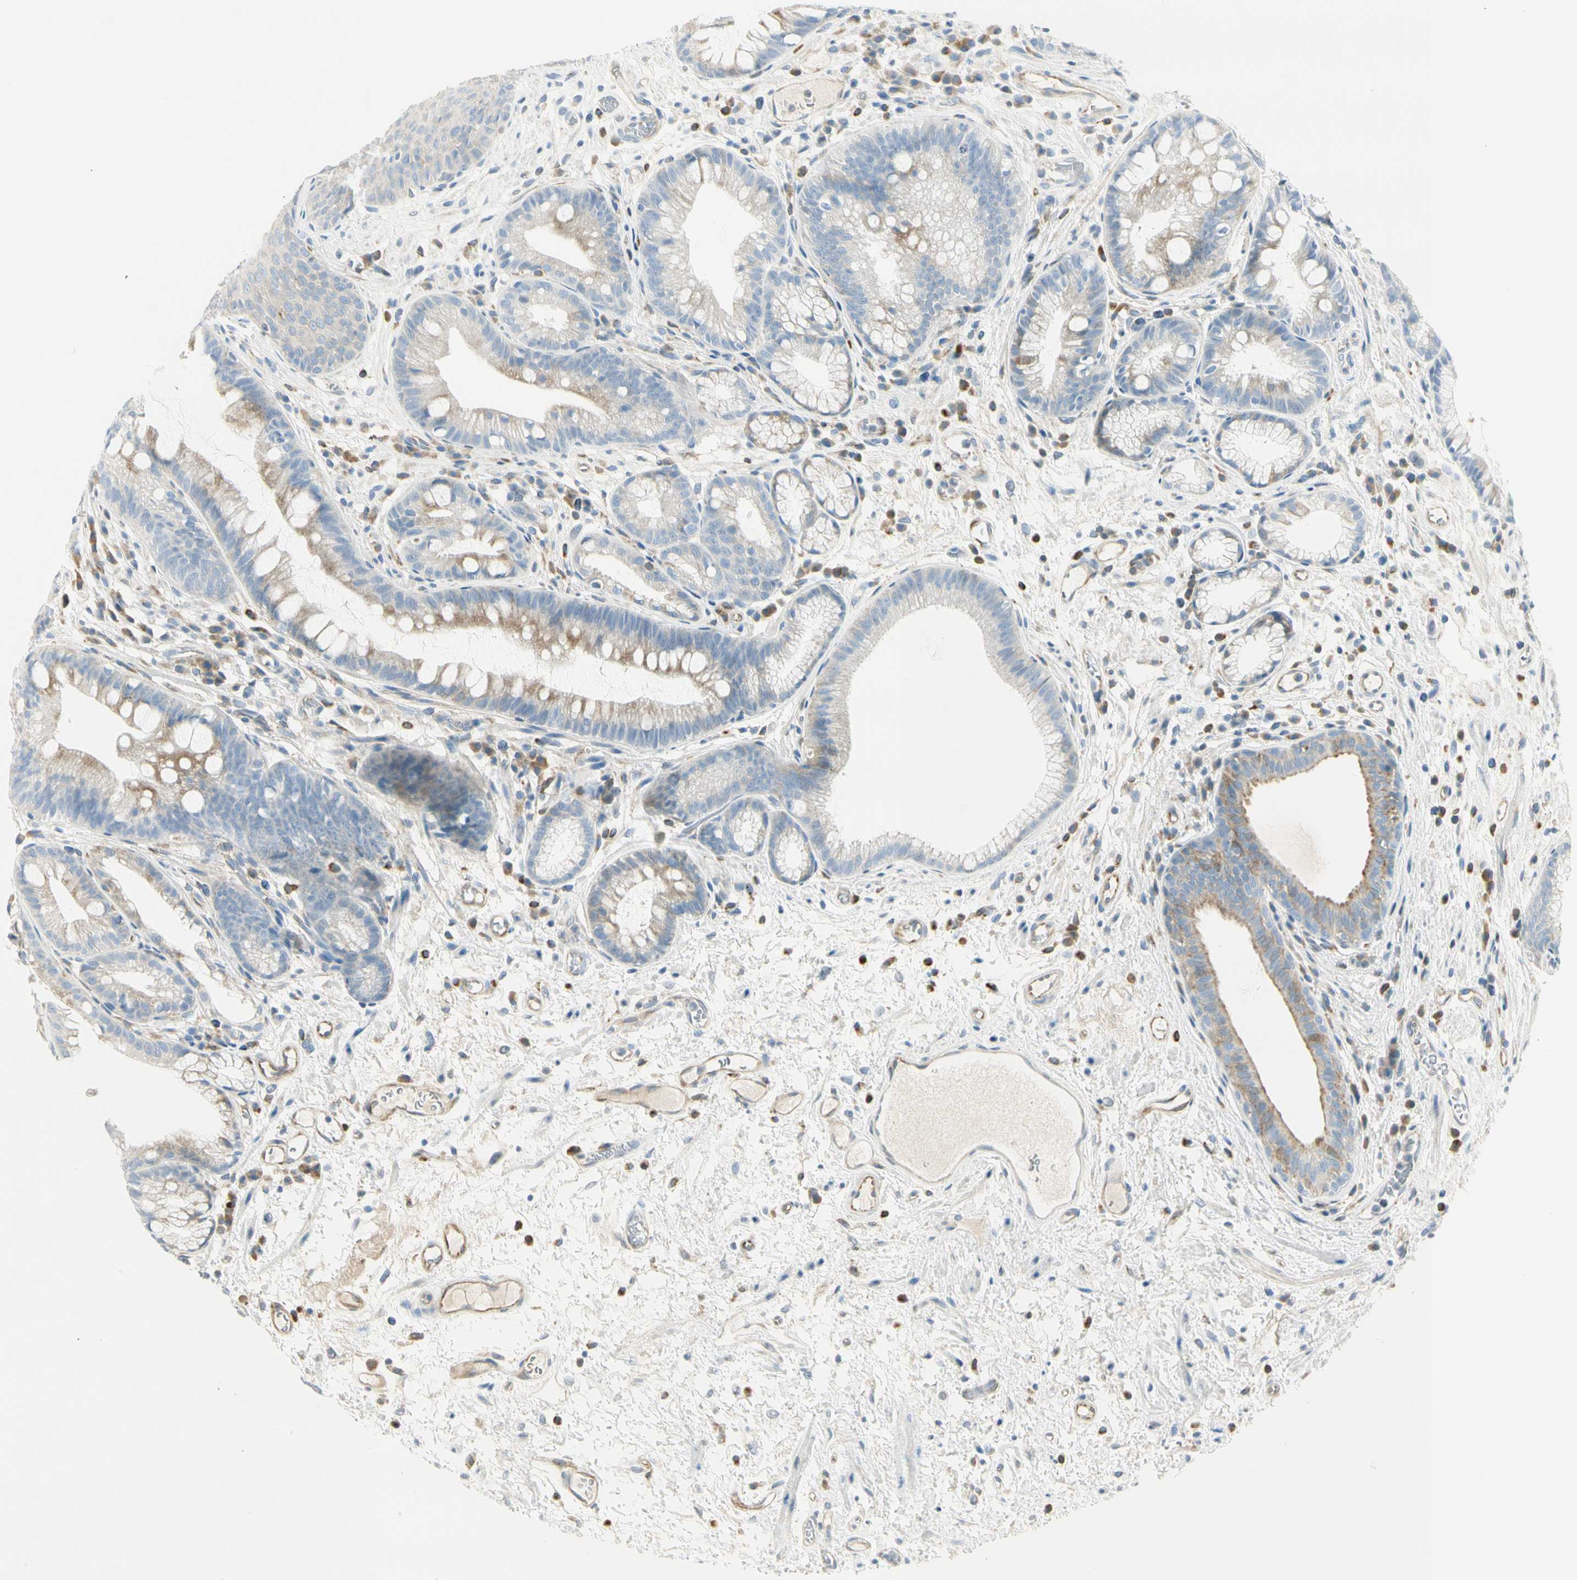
{"staining": {"intensity": "weak", "quantity": "<25%", "location": "cytoplasmic/membranous"}, "tissue": "stomach", "cell_type": "Glandular cells", "image_type": "normal", "snomed": [{"axis": "morphology", "description": "Normal tissue, NOS"}, {"axis": "topography", "description": "Stomach, upper"}], "caption": "IHC of benign stomach reveals no positivity in glandular cells.", "gene": "TNFSF11", "patient": {"sex": "male", "age": 72}}